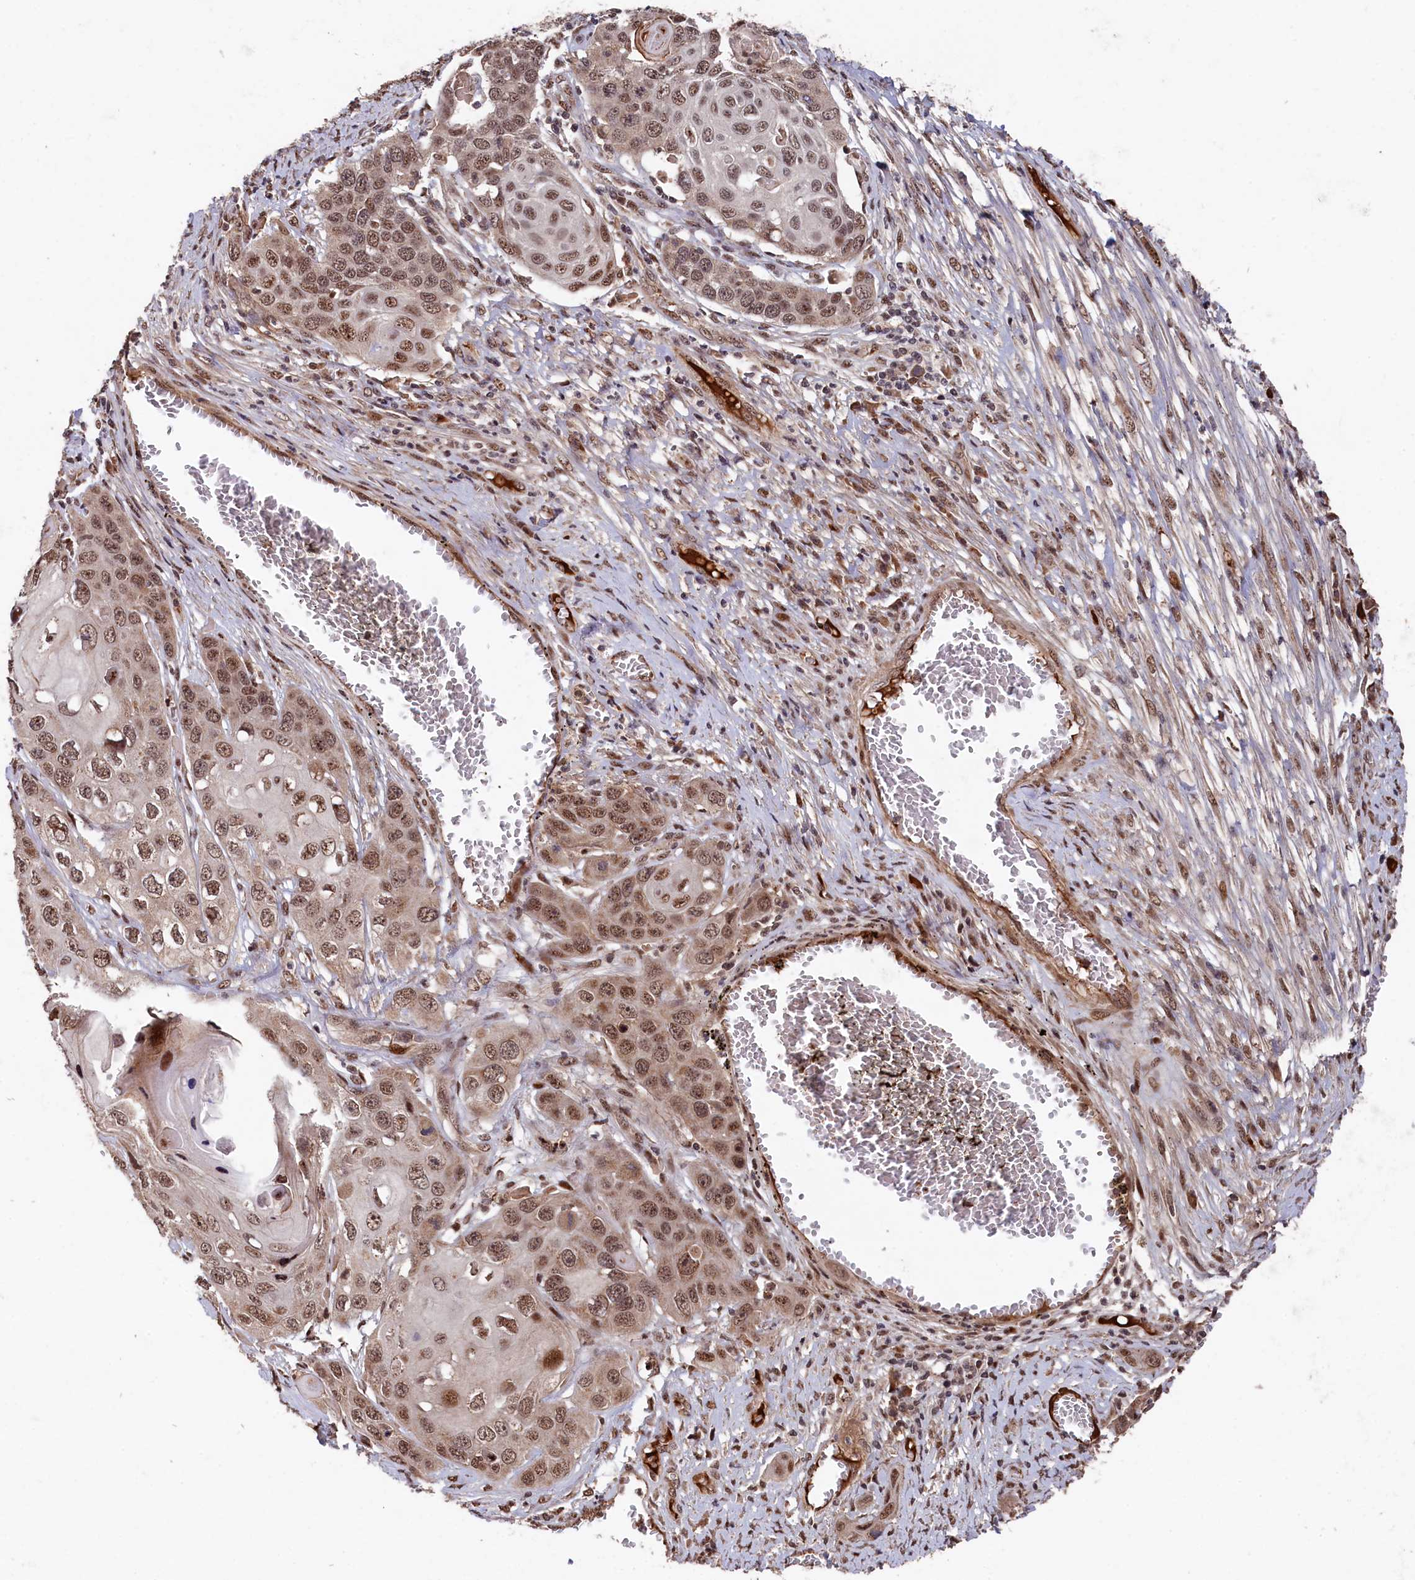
{"staining": {"intensity": "moderate", "quantity": ">75%", "location": "nuclear"}, "tissue": "skin cancer", "cell_type": "Tumor cells", "image_type": "cancer", "snomed": [{"axis": "morphology", "description": "Squamous cell carcinoma, NOS"}, {"axis": "topography", "description": "Skin"}], "caption": "An IHC photomicrograph of neoplastic tissue is shown. Protein staining in brown shows moderate nuclear positivity in skin cancer (squamous cell carcinoma) within tumor cells.", "gene": "CLPX", "patient": {"sex": "male", "age": 55}}